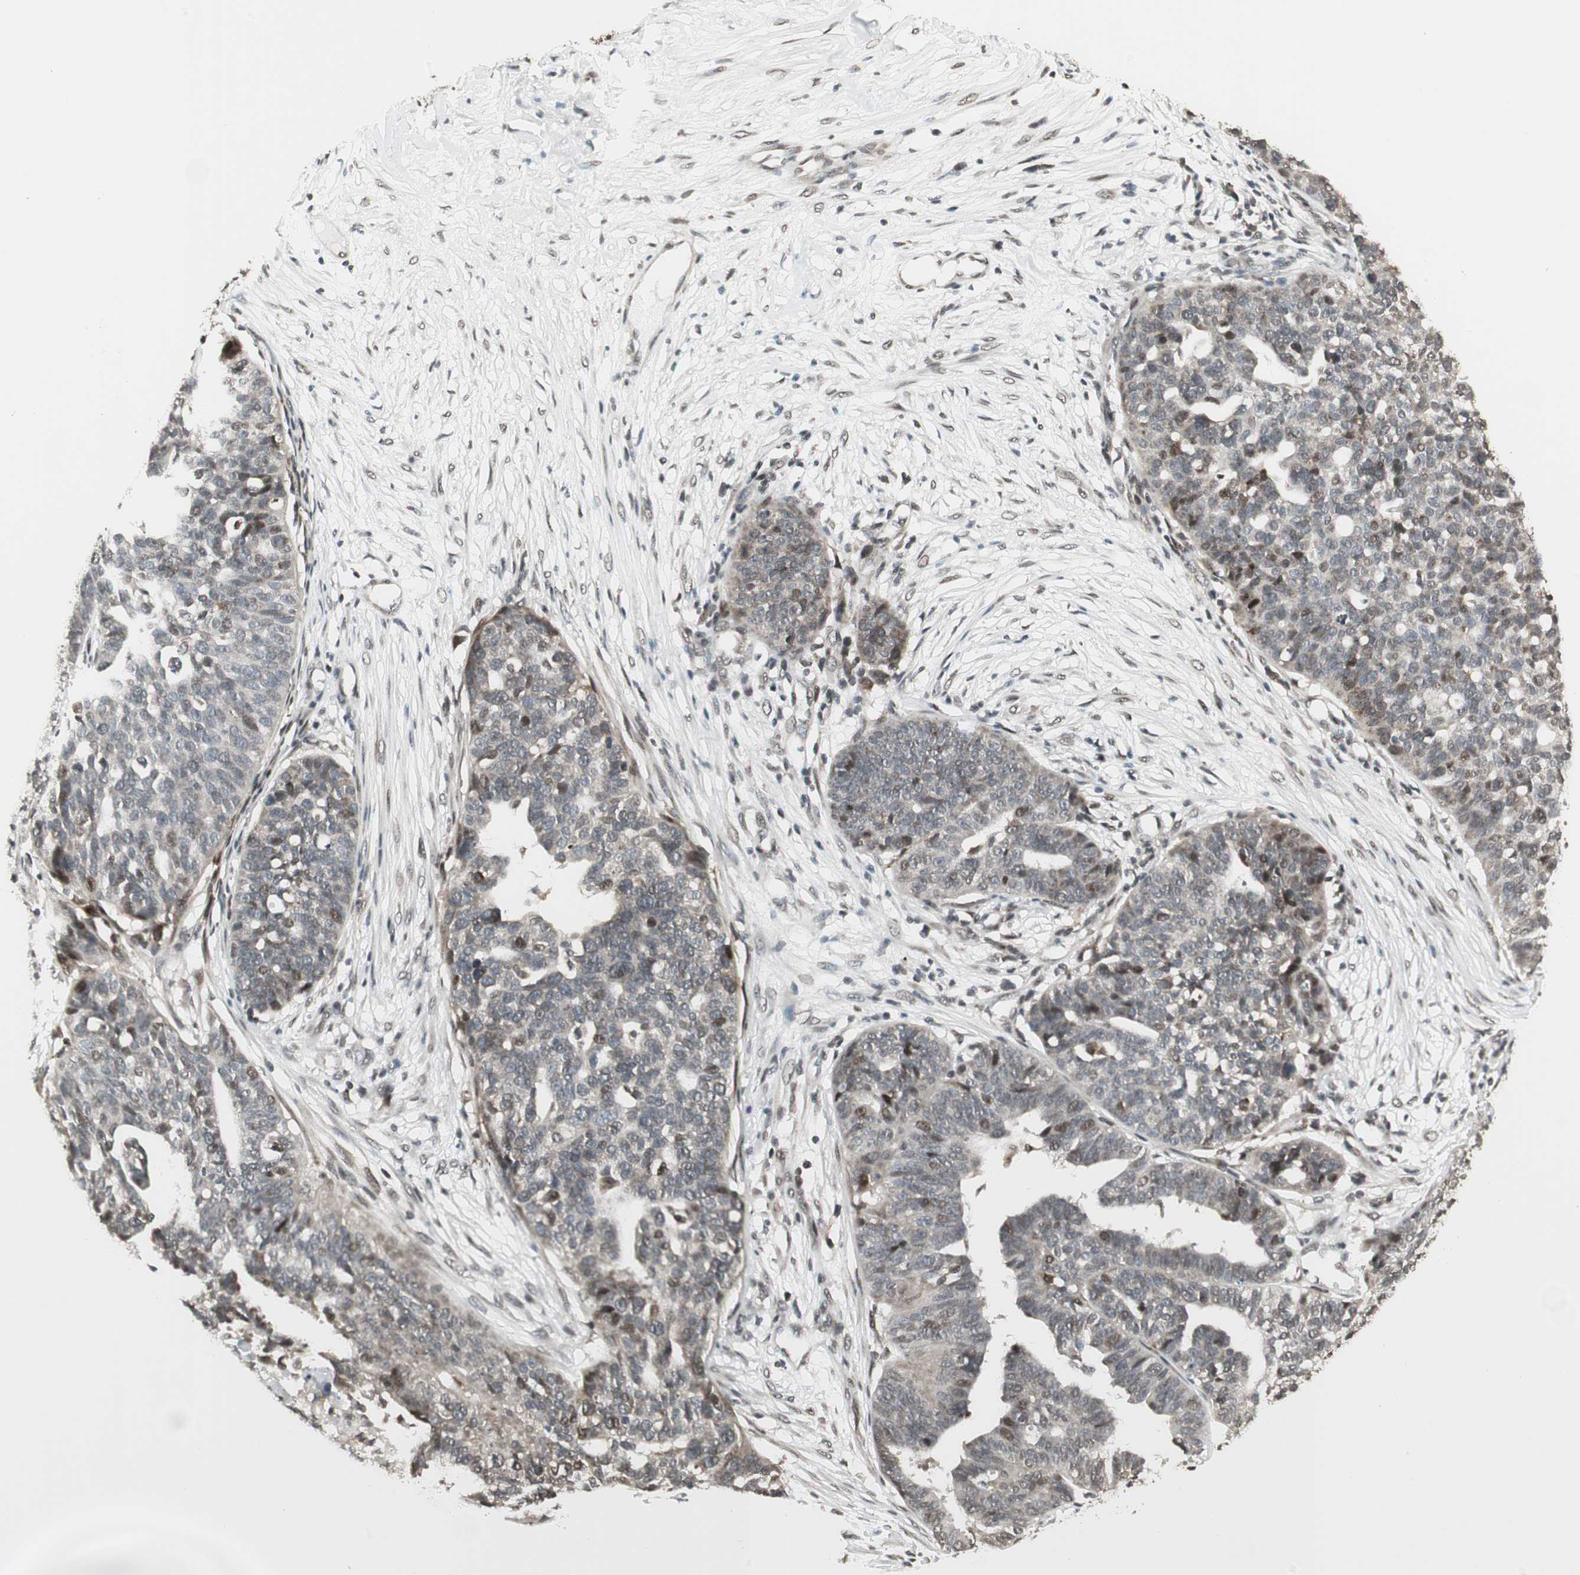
{"staining": {"intensity": "moderate", "quantity": "25%-75%", "location": "nuclear"}, "tissue": "ovarian cancer", "cell_type": "Tumor cells", "image_type": "cancer", "snomed": [{"axis": "morphology", "description": "Cystadenocarcinoma, serous, NOS"}, {"axis": "topography", "description": "Ovary"}], "caption": "Immunohistochemical staining of human ovarian cancer displays moderate nuclear protein expression in about 25%-75% of tumor cells. The protein of interest is shown in brown color, while the nuclei are stained blue.", "gene": "CBLC", "patient": {"sex": "female", "age": 59}}